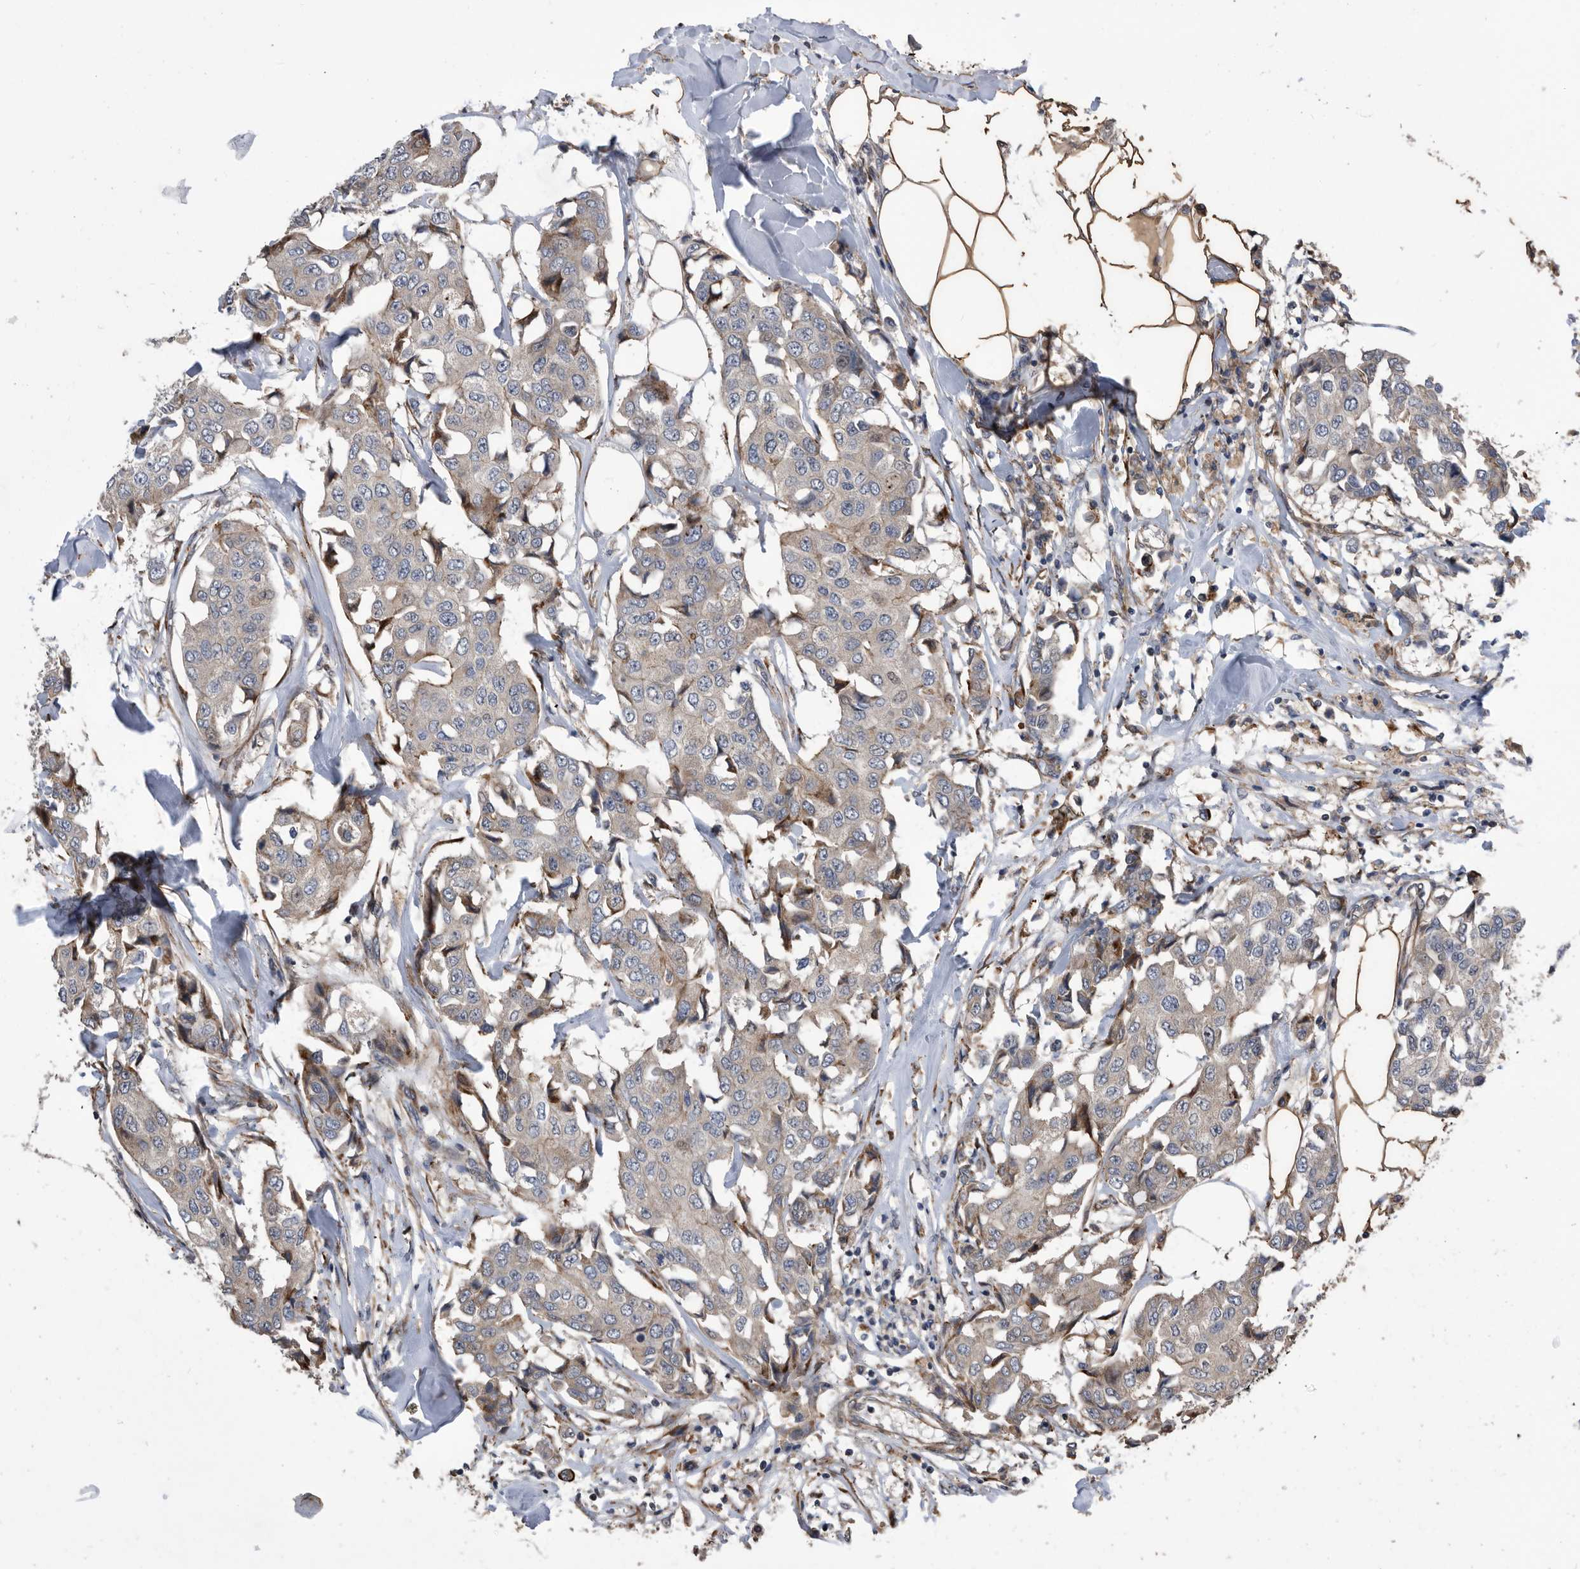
{"staining": {"intensity": "negative", "quantity": "none", "location": "none"}, "tissue": "breast cancer", "cell_type": "Tumor cells", "image_type": "cancer", "snomed": [{"axis": "morphology", "description": "Duct carcinoma"}, {"axis": "topography", "description": "Breast"}], "caption": "This is an immunohistochemistry photomicrograph of breast cancer (intraductal carcinoma). There is no staining in tumor cells.", "gene": "SERINC2", "patient": {"sex": "female", "age": 80}}